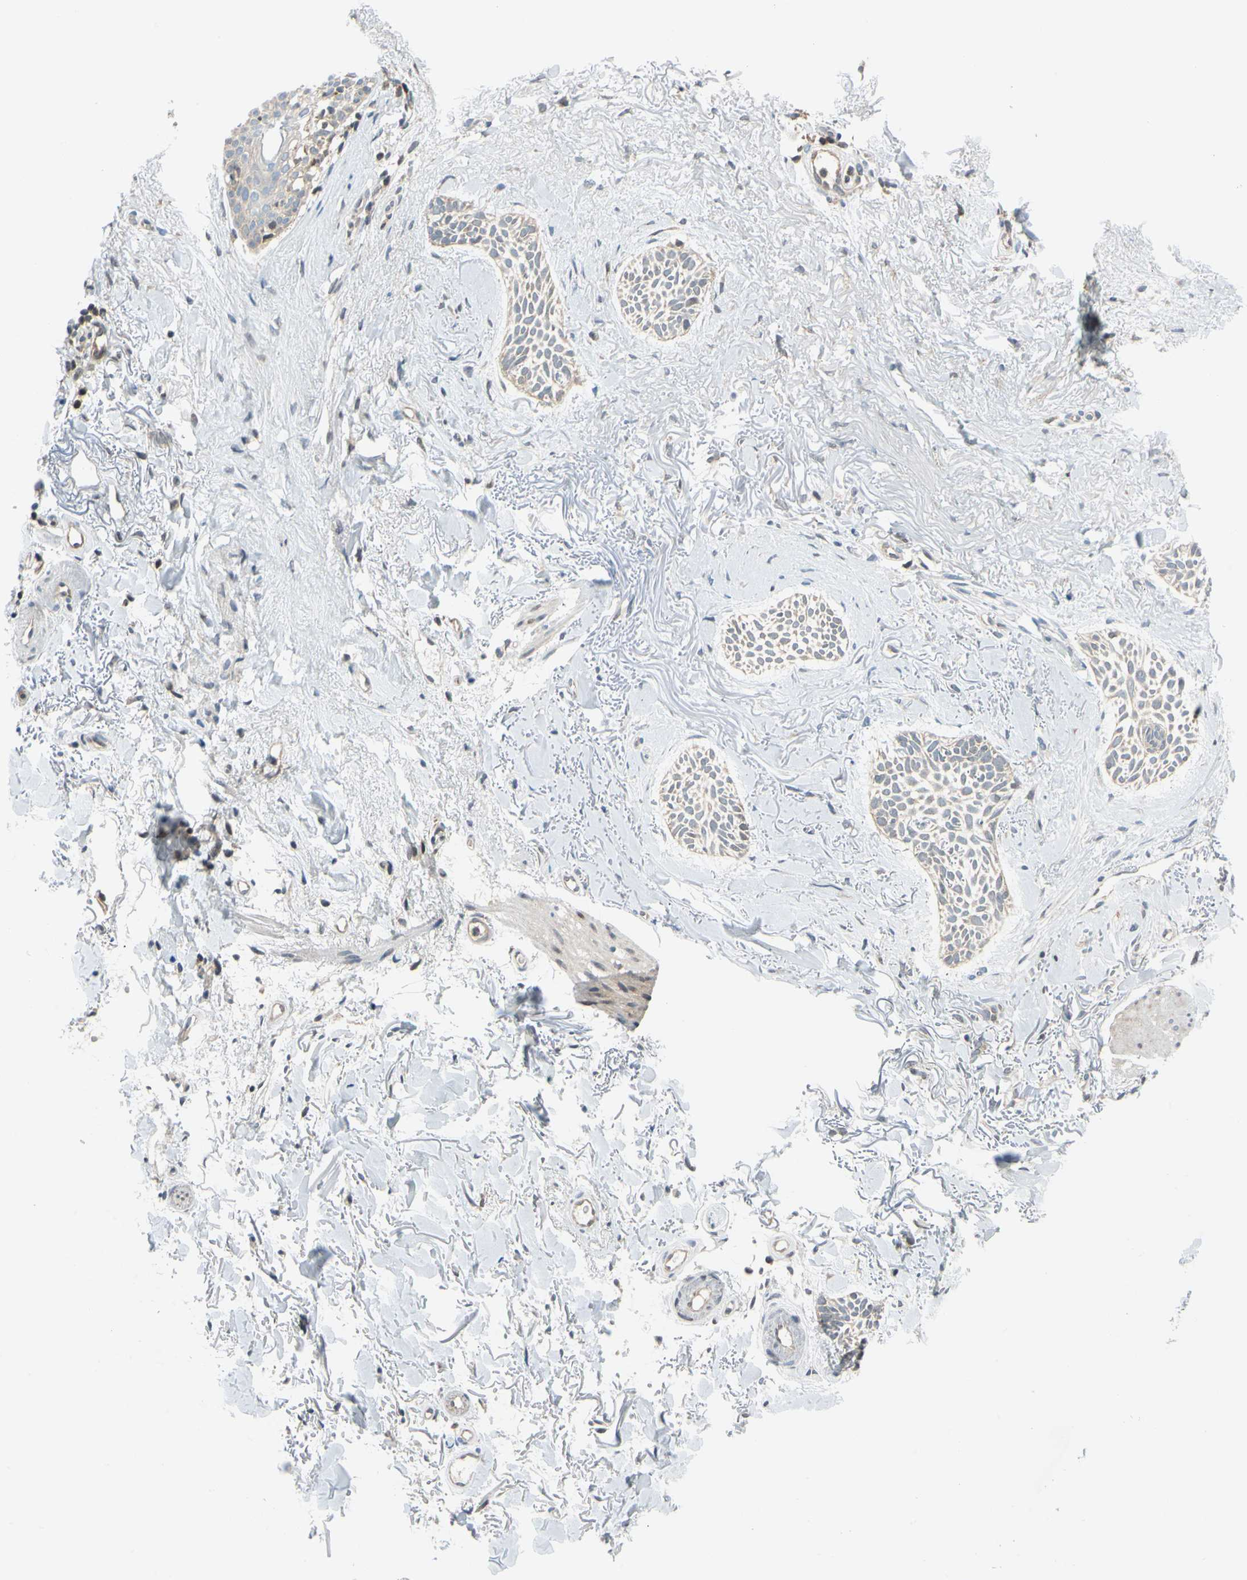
{"staining": {"intensity": "weak", "quantity": "<25%", "location": "cytoplasmic/membranous"}, "tissue": "skin cancer", "cell_type": "Tumor cells", "image_type": "cancer", "snomed": [{"axis": "morphology", "description": "Normal tissue, NOS"}, {"axis": "morphology", "description": "Basal cell carcinoma"}, {"axis": "topography", "description": "Skin"}], "caption": "Immunohistochemistry histopathology image of neoplastic tissue: human skin basal cell carcinoma stained with DAB (3,3'-diaminobenzidine) shows no significant protein positivity in tumor cells.", "gene": "MAPK9", "patient": {"sex": "female", "age": 84}}